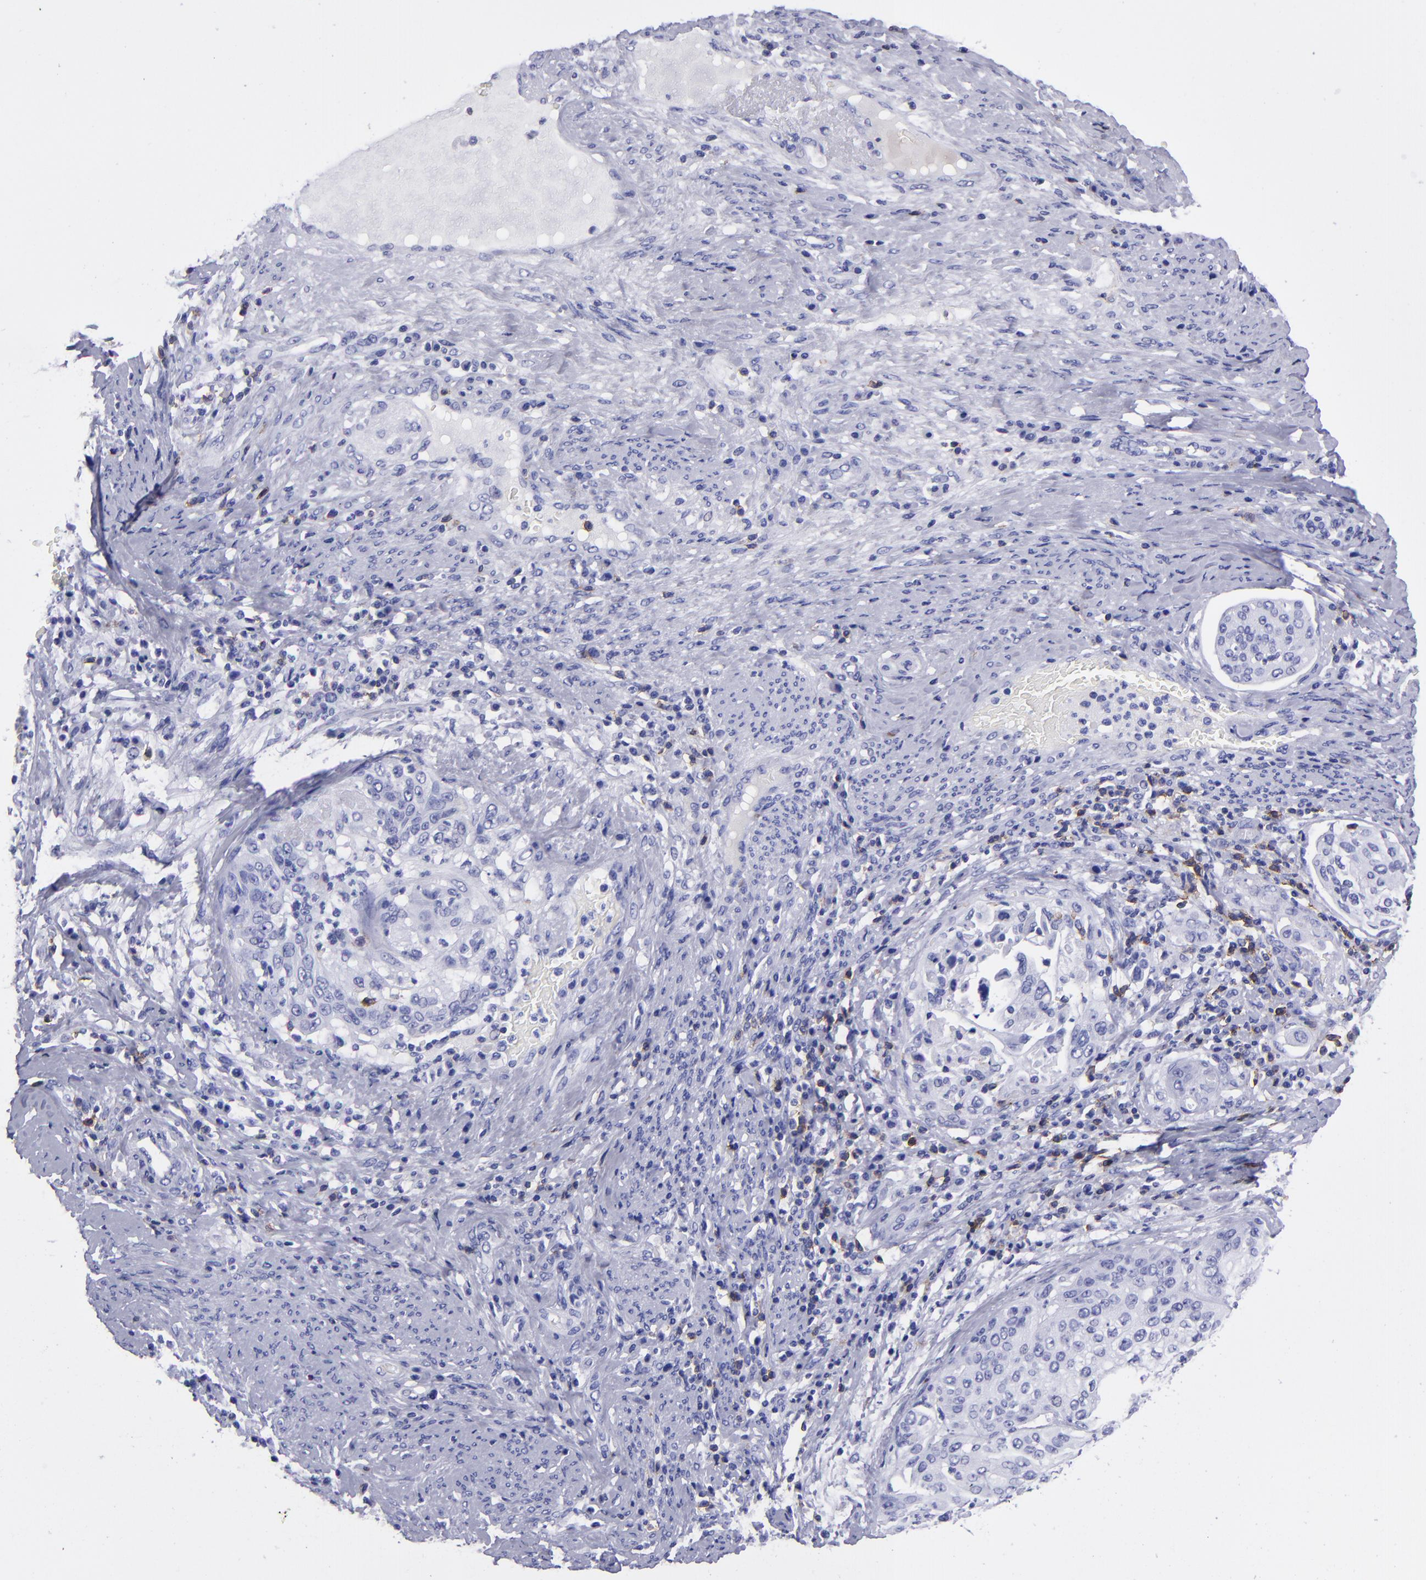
{"staining": {"intensity": "negative", "quantity": "none", "location": "none"}, "tissue": "cervical cancer", "cell_type": "Tumor cells", "image_type": "cancer", "snomed": [{"axis": "morphology", "description": "Squamous cell carcinoma, NOS"}, {"axis": "topography", "description": "Cervix"}], "caption": "Protein analysis of squamous cell carcinoma (cervical) demonstrates no significant expression in tumor cells.", "gene": "CD6", "patient": {"sex": "female", "age": 41}}